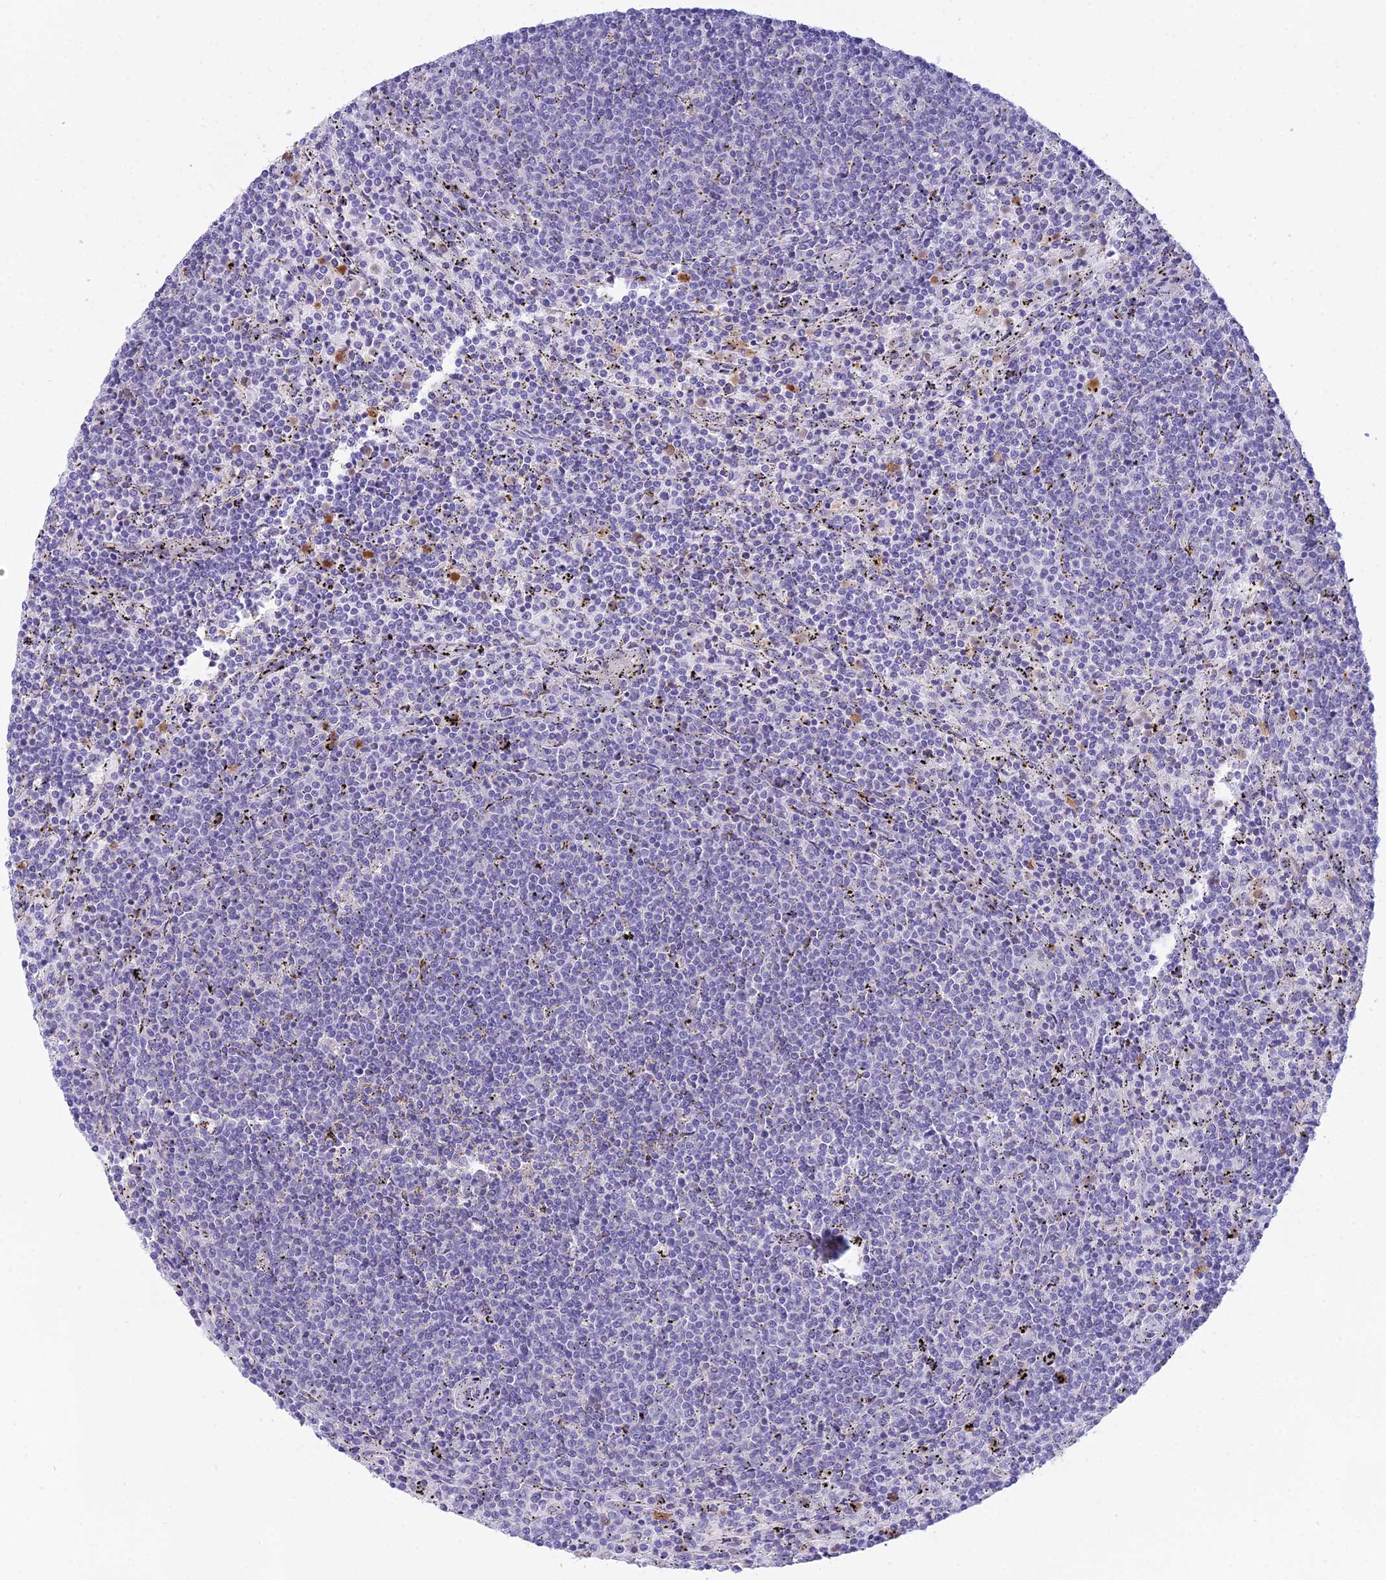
{"staining": {"intensity": "negative", "quantity": "none", "location": "none"}, "tissue": "lymphoma", "cell_type": "Tumor cells", "image_type": "cancer", "snomed": [{"axis": "morphology", "description": "Malignant lymphoma, non-Hodgkin's type, Low grade"}, {"axis": "topography", "description": "Spleen"}], "caption": "DAB immunohistochemical staining of human lymphoma exhibits no significant positivity in tumor cells.", "gene": "HM13", "patient": {"sex": "female", "age": 50}}